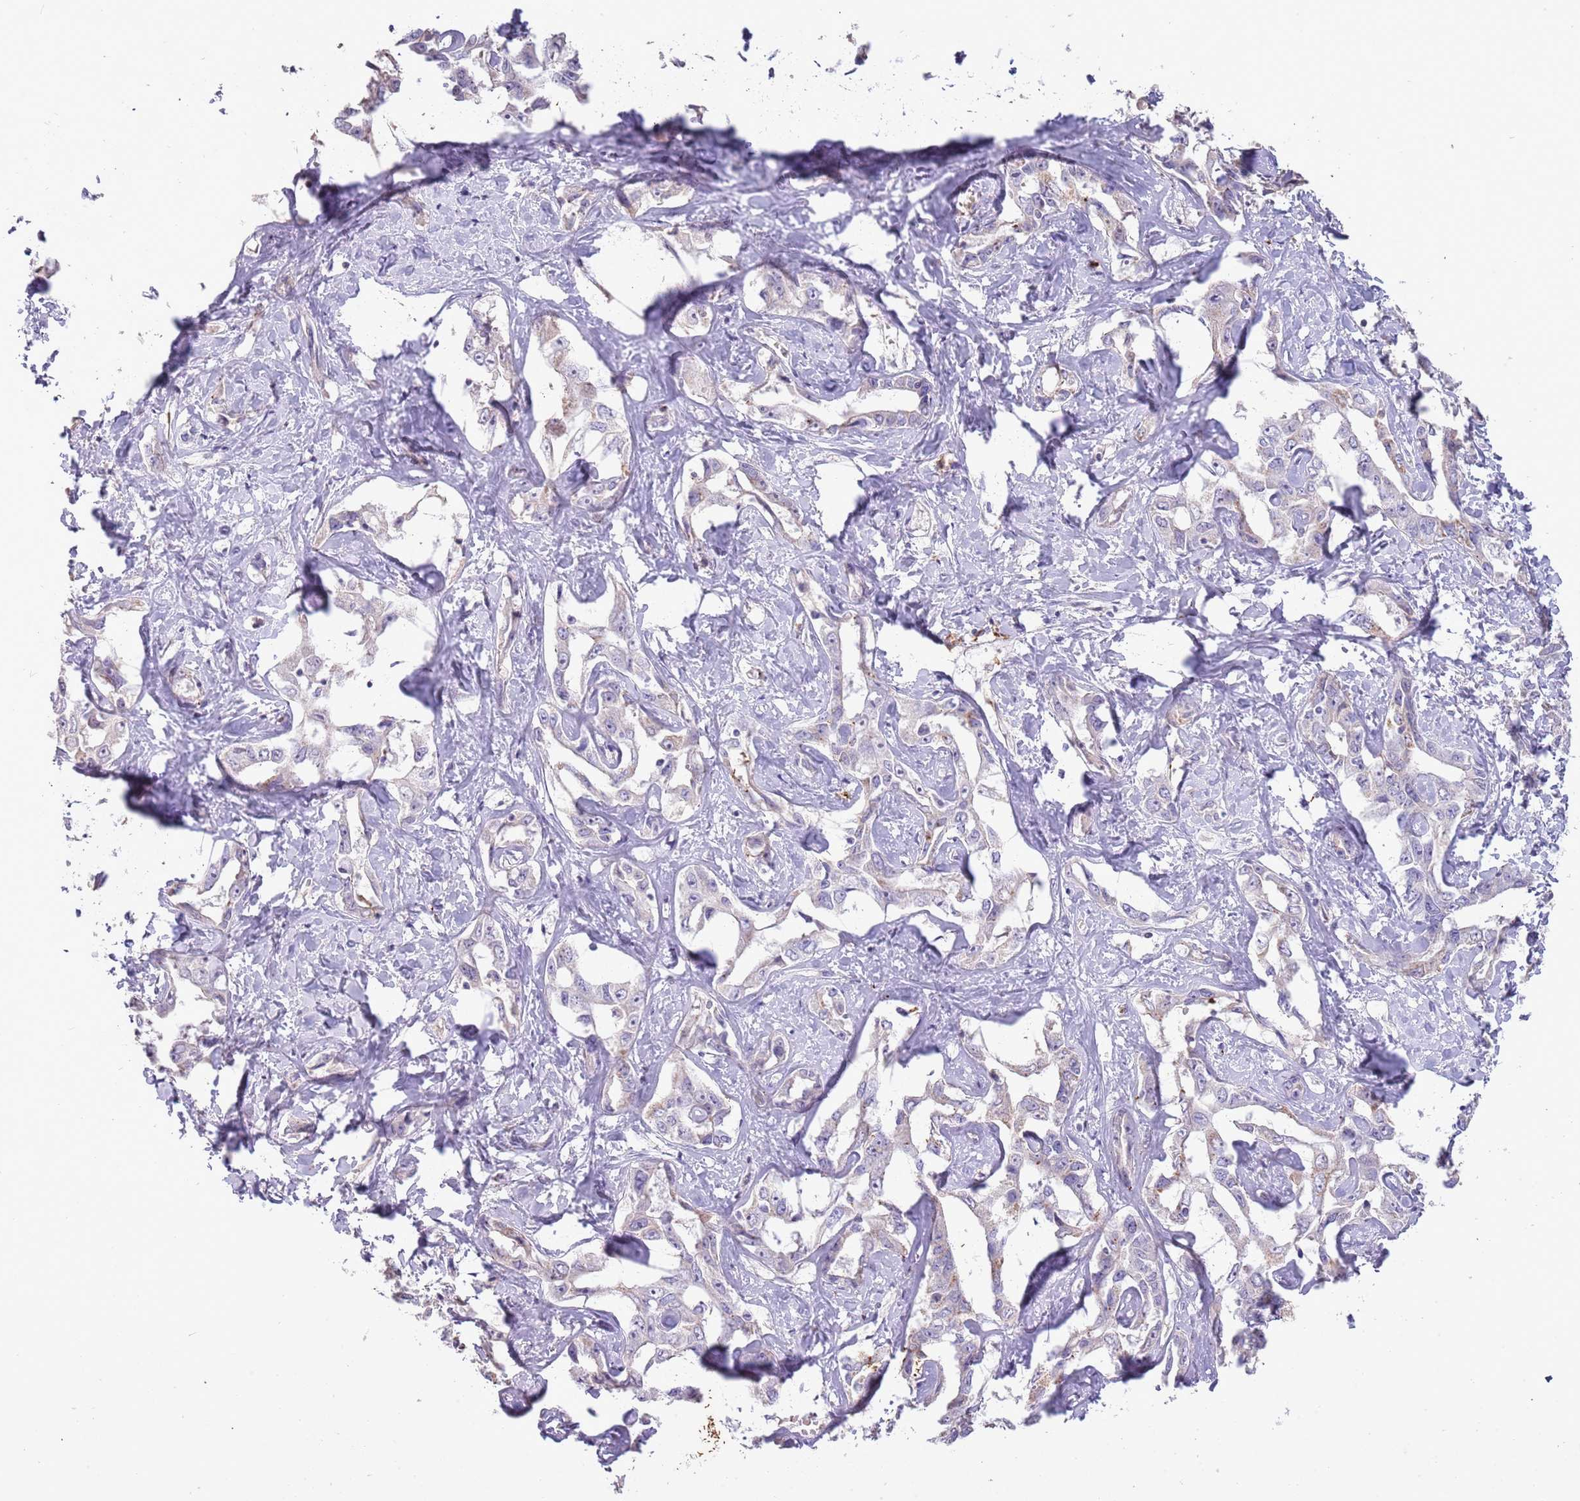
{"staining": {"intensity": "negative", "quantity": "none", "location": "none"}, "tissue": "liver cancer", "cell_type": "Tumor cells", "image_type": "cancer", "snomed": [{"axis": "morphology", "description": "Cholangiocarcinoma"}, {"axis": "topography", "description": "Liver"}], "caption": "Immunohistochemistry (IHC) histopathology image of neoplastic tissue: human liver cholangiocarcinoma stained with DAB (3,3'-diaminobenzidine) displays no significant protein staining in tumor cells.", "gene": "P2RY13", "patient": {"sex": "male", "age": 59}}